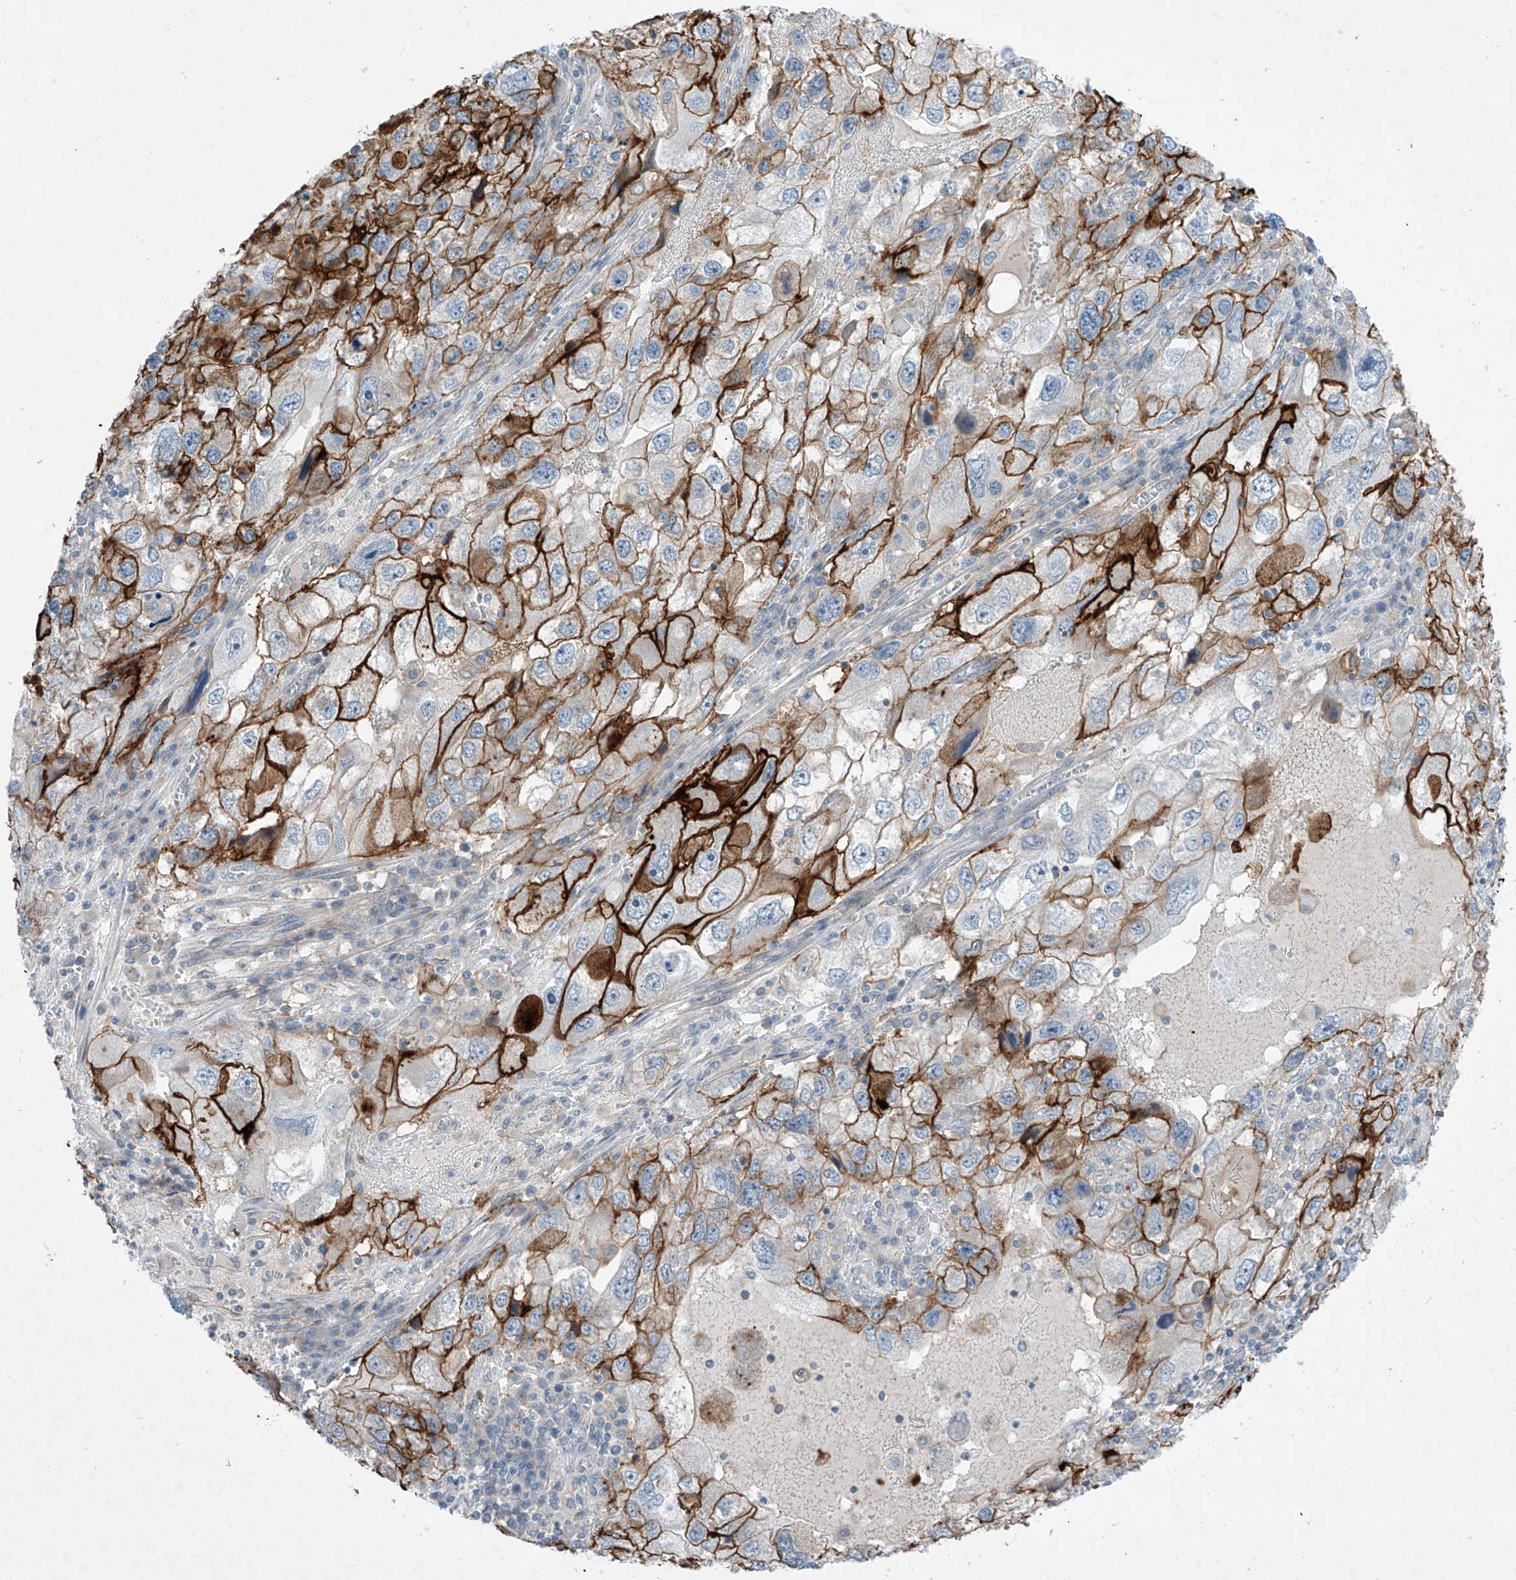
{"staining": {"intensity": "strong", "quantity": ">75%", "location": "cytoplasmic/membranous"}, "tissue": "endometrial cancer", "cell_type": "Tumor cells", "image_type": "cancer", "snomed": [{"axis": "morphology", "description": "Adenocarcinoma, NOS"}, {"axis": "topography", "description": "Endometrium"}], "caption": "Immunohistochemical staining of endometrial adenocarcinoma shows strong cytoplasmic/membranous protein positivity in approximately >75% of tumor cells.", "gene": "ABLIM2", "patient": {"sex": "female", "age": 49}}